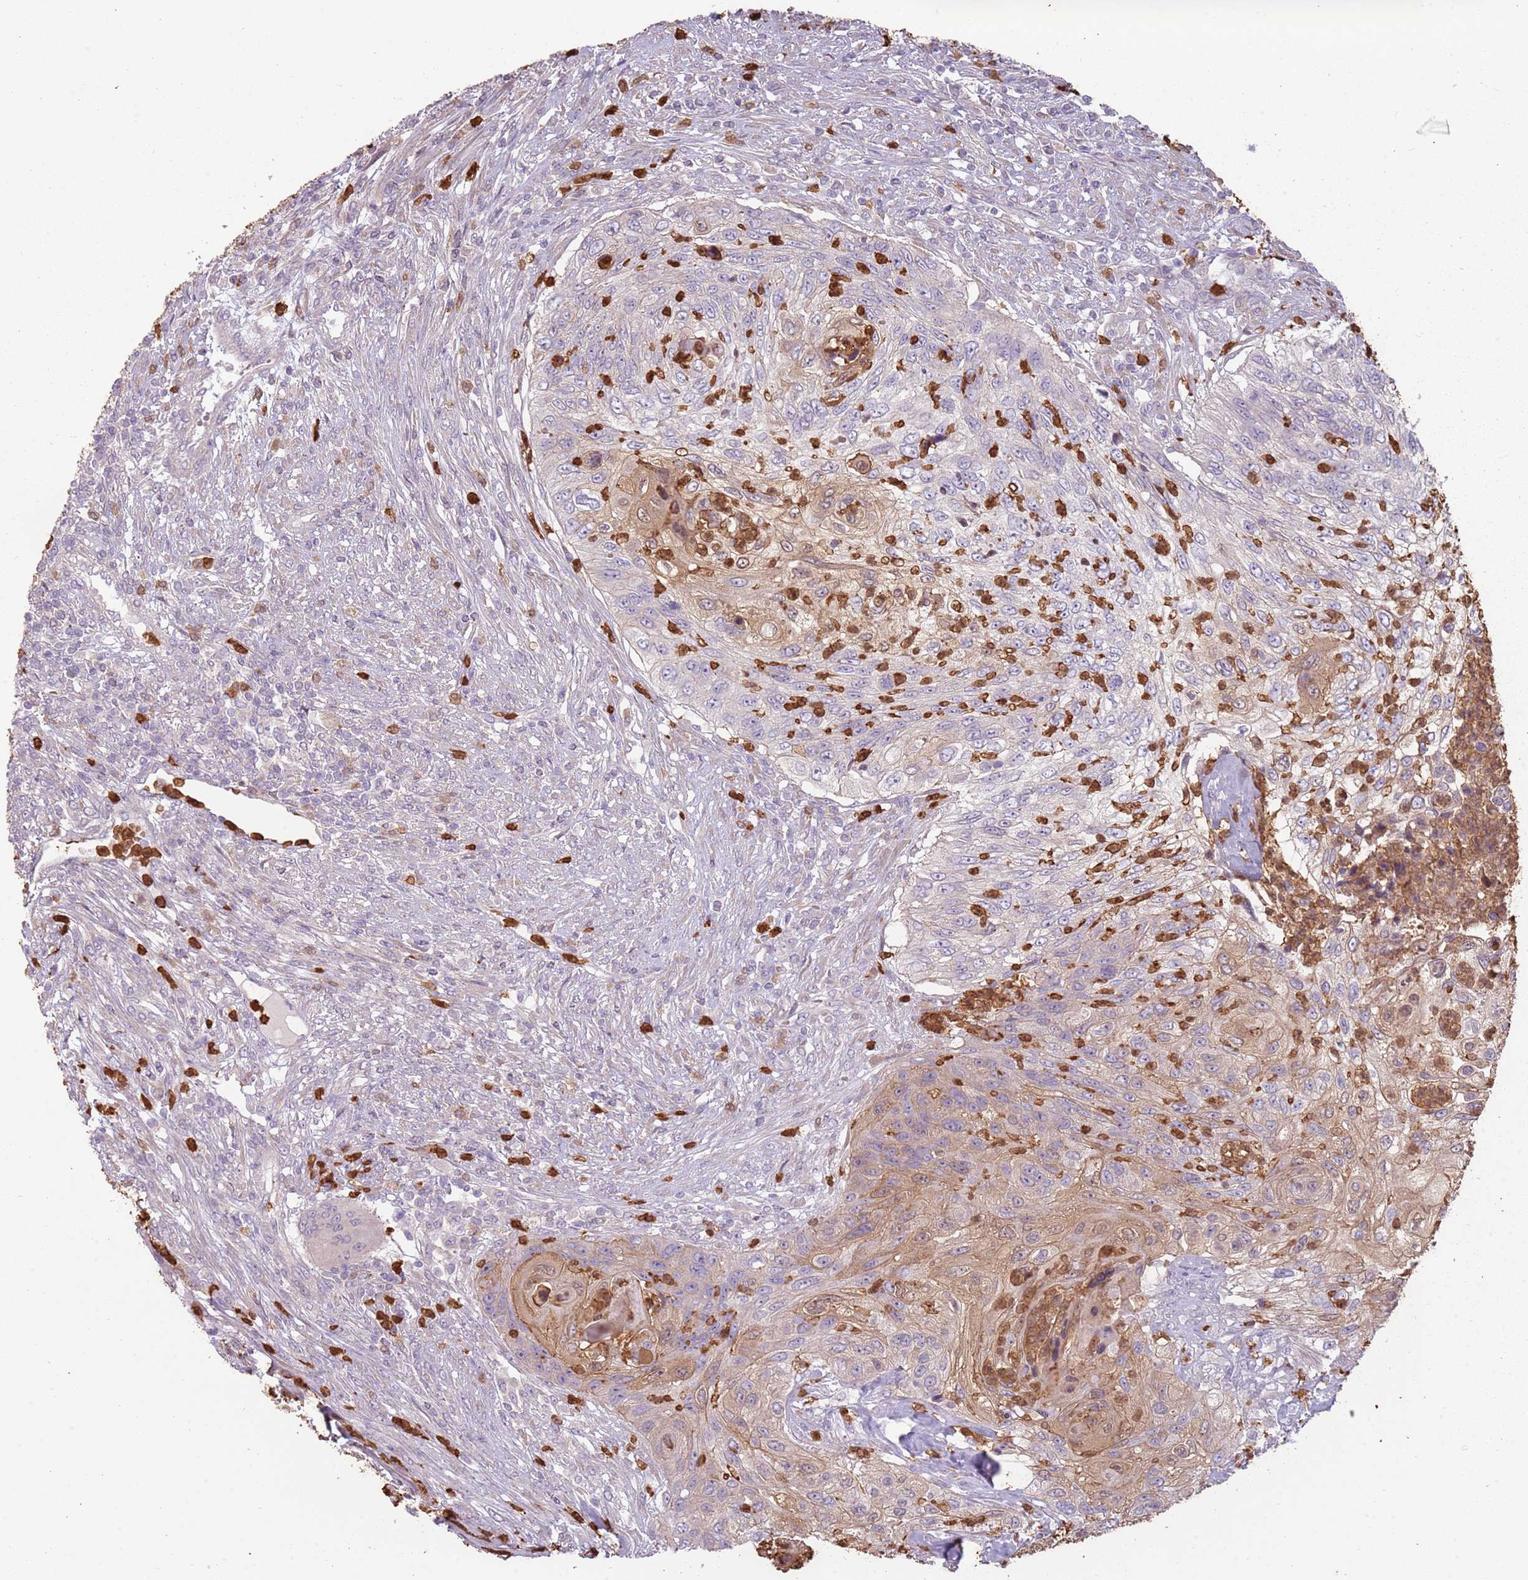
{"staining": {"intensity": "moderate", "quantity": "<25%", "location": "cytoplasmic/membranous"}, "tissue": "urothelial cancer", "cell_type": "Tumor cells", "image_type": "cancer", "snomed": [{"axis": "morphology", "description": "Urothelial carcinoma, High grade"}, {"axis": "topography", "description": "Urinary bladder"}], "caption": "IHC staining of urothelial cancer, which shows low levels of moderate cytoplasmic/membranous staining in about <25% of tumor cells indicating moderate cytoplasmic/membranous protein expression. The staining was performed using DAB (3,3'-diaminobenzidine) (brown) for protein detection and nuclei were counterstained in hematoxylin (blue).", "gene": "SPAG4", "patient": {"sex": "female", "age": 60}}